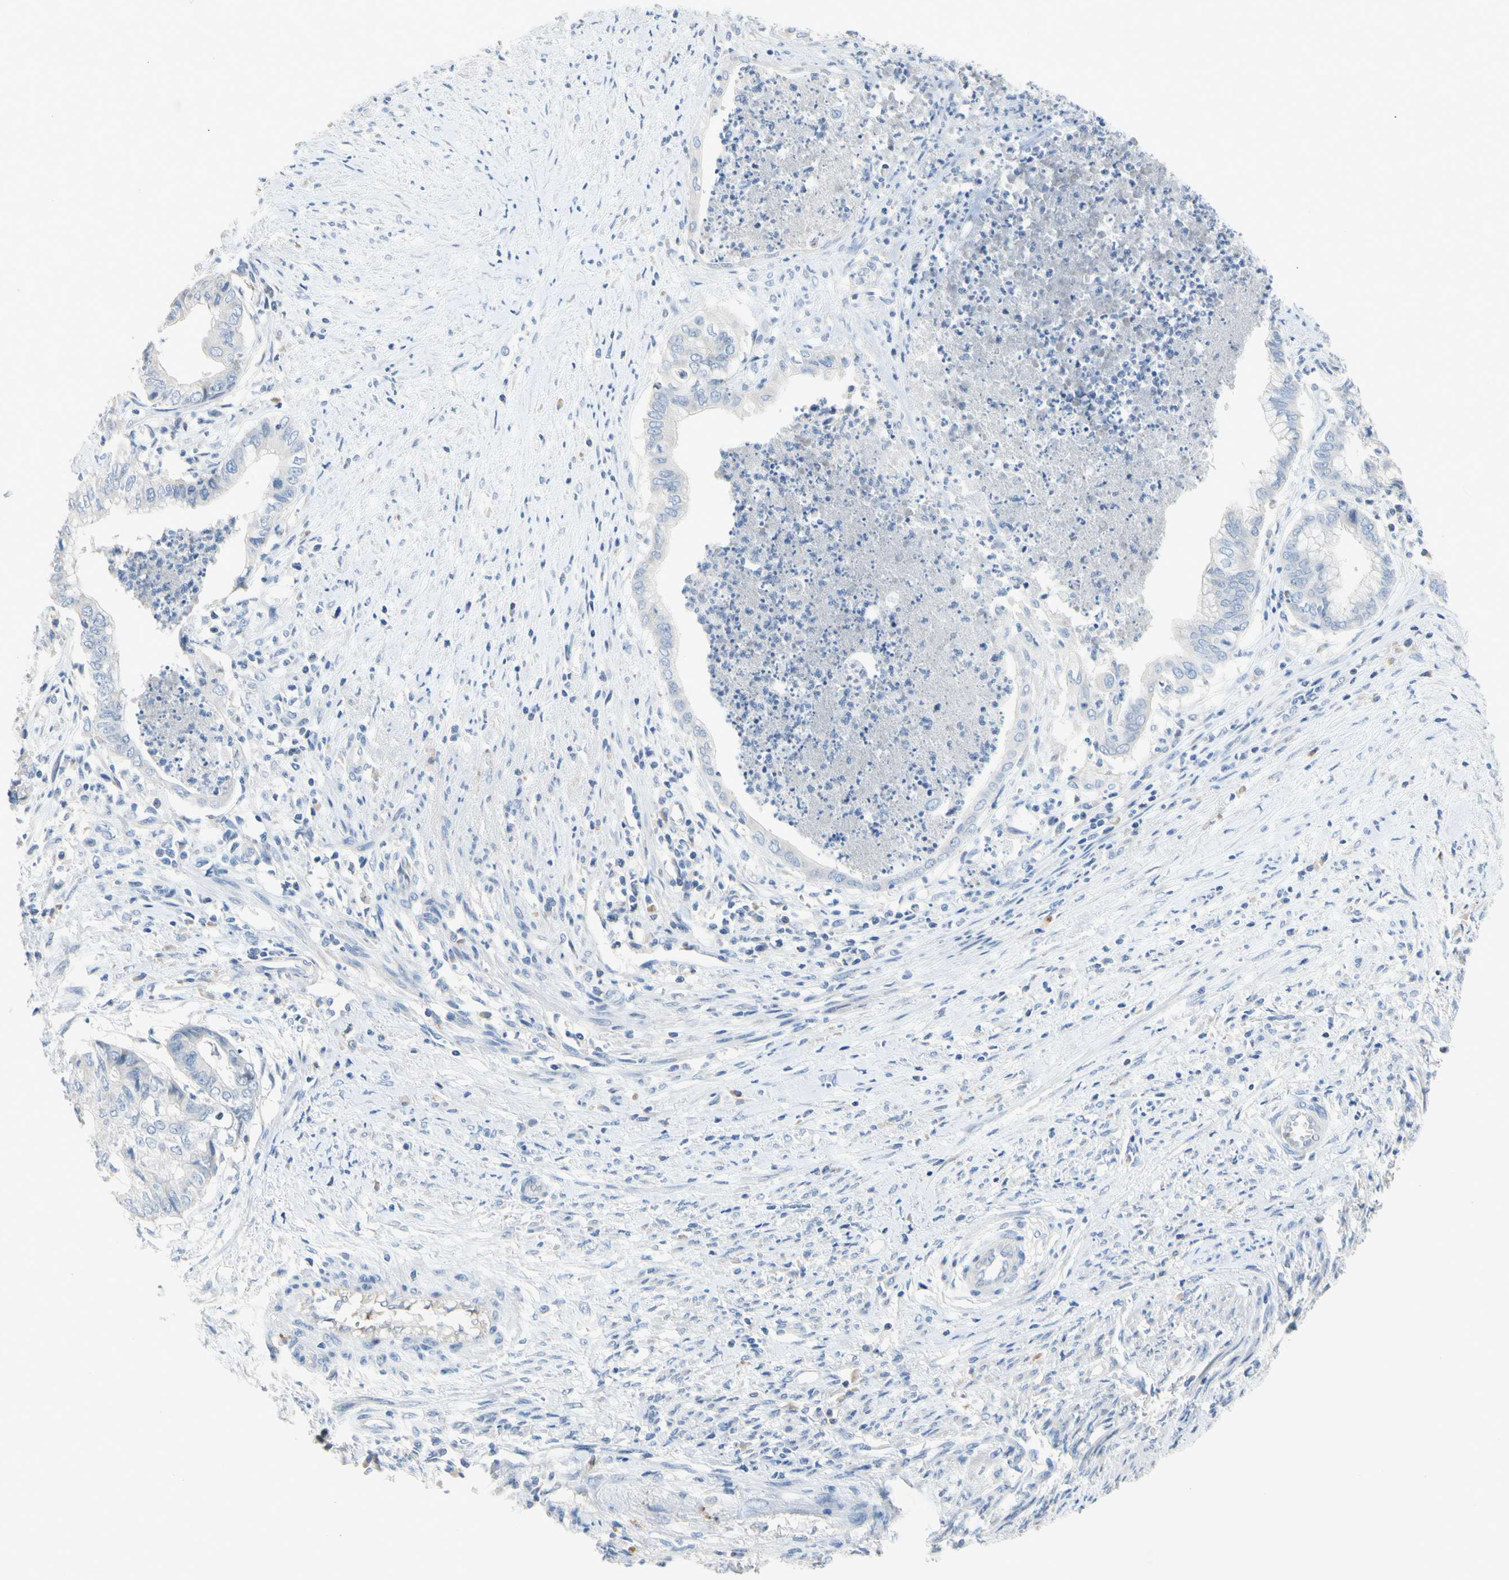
{"staining": {"intensity": "negative", "quantity": "none", "location": "none"}, "tissue": "endometrial cancer", "cell_type": "Tumor cells", "image_type": "cancer", "snomed": [{"axis": "morphology", "description": "Necrosis, NOS"}, {"axis": "morphology", "description": "Adenocarcinoma, NOS"}, {"axis": "topography", "description": "Endometrium"}], "caption": "The micrograph demonstrates no significant staining in tumor cells of endometrial cancer.", "gene": "CCM2L", "patient": {"sex": "female", "age": 79}}